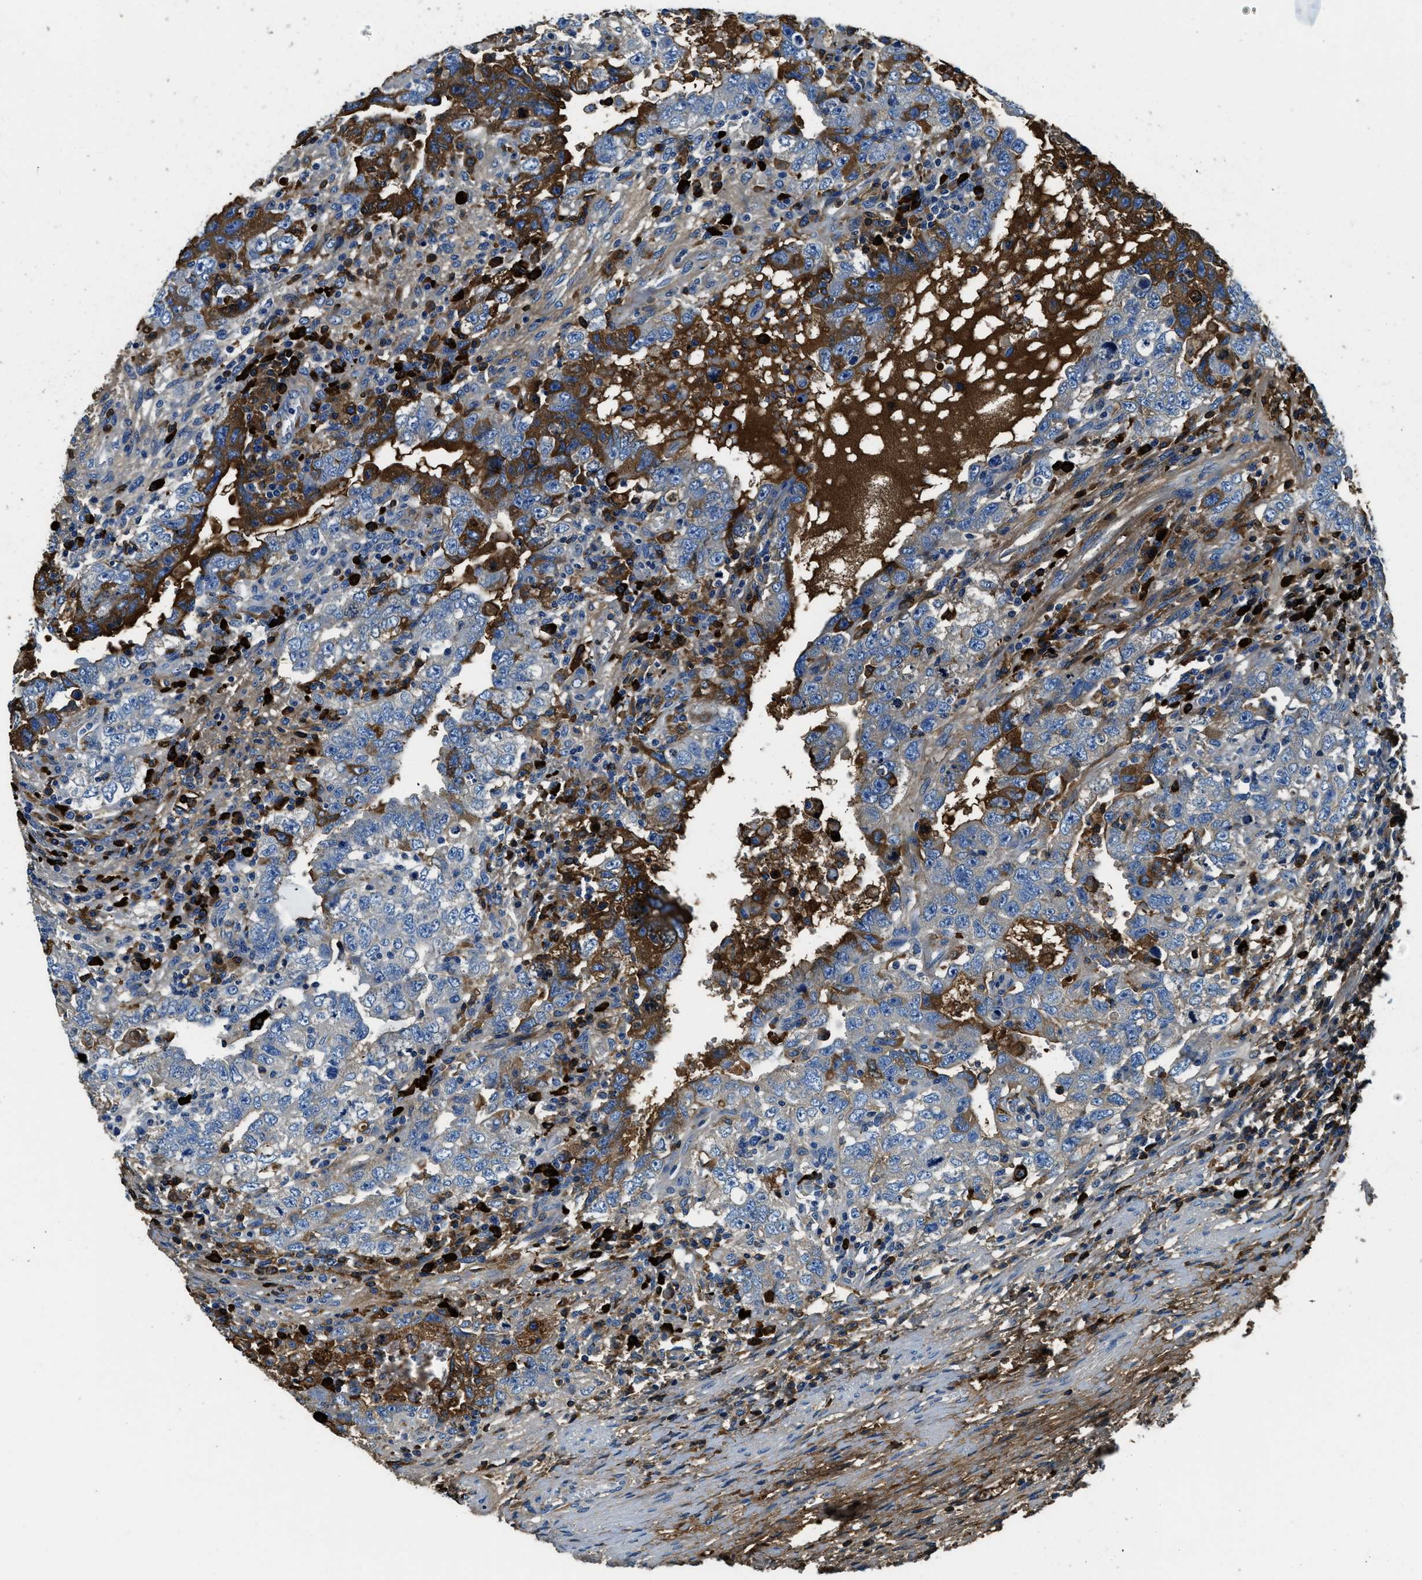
{"staining": {"intensity": "moderate", "quantity": "<25%", "location": "cytoplasmic/membranous"}, "tissue": "testis cancer", "cell_type": "Tumor cells", "image_type": "cancer", "snomed": [{"axis": "morphology", "description": "Carcinoma, Embryonal, NOS"}, {"axis": "topography", "description": "Testis"}], "caption": "Immunohistochemical staining of human testis cancer (embryonal carcinoma) demonstrates low levels of moderate cytoplasmic/membranous staining in about <25% of tumor cells.", "gene": "TMEM186", "patient": {"sex": "male", "age": 26}}